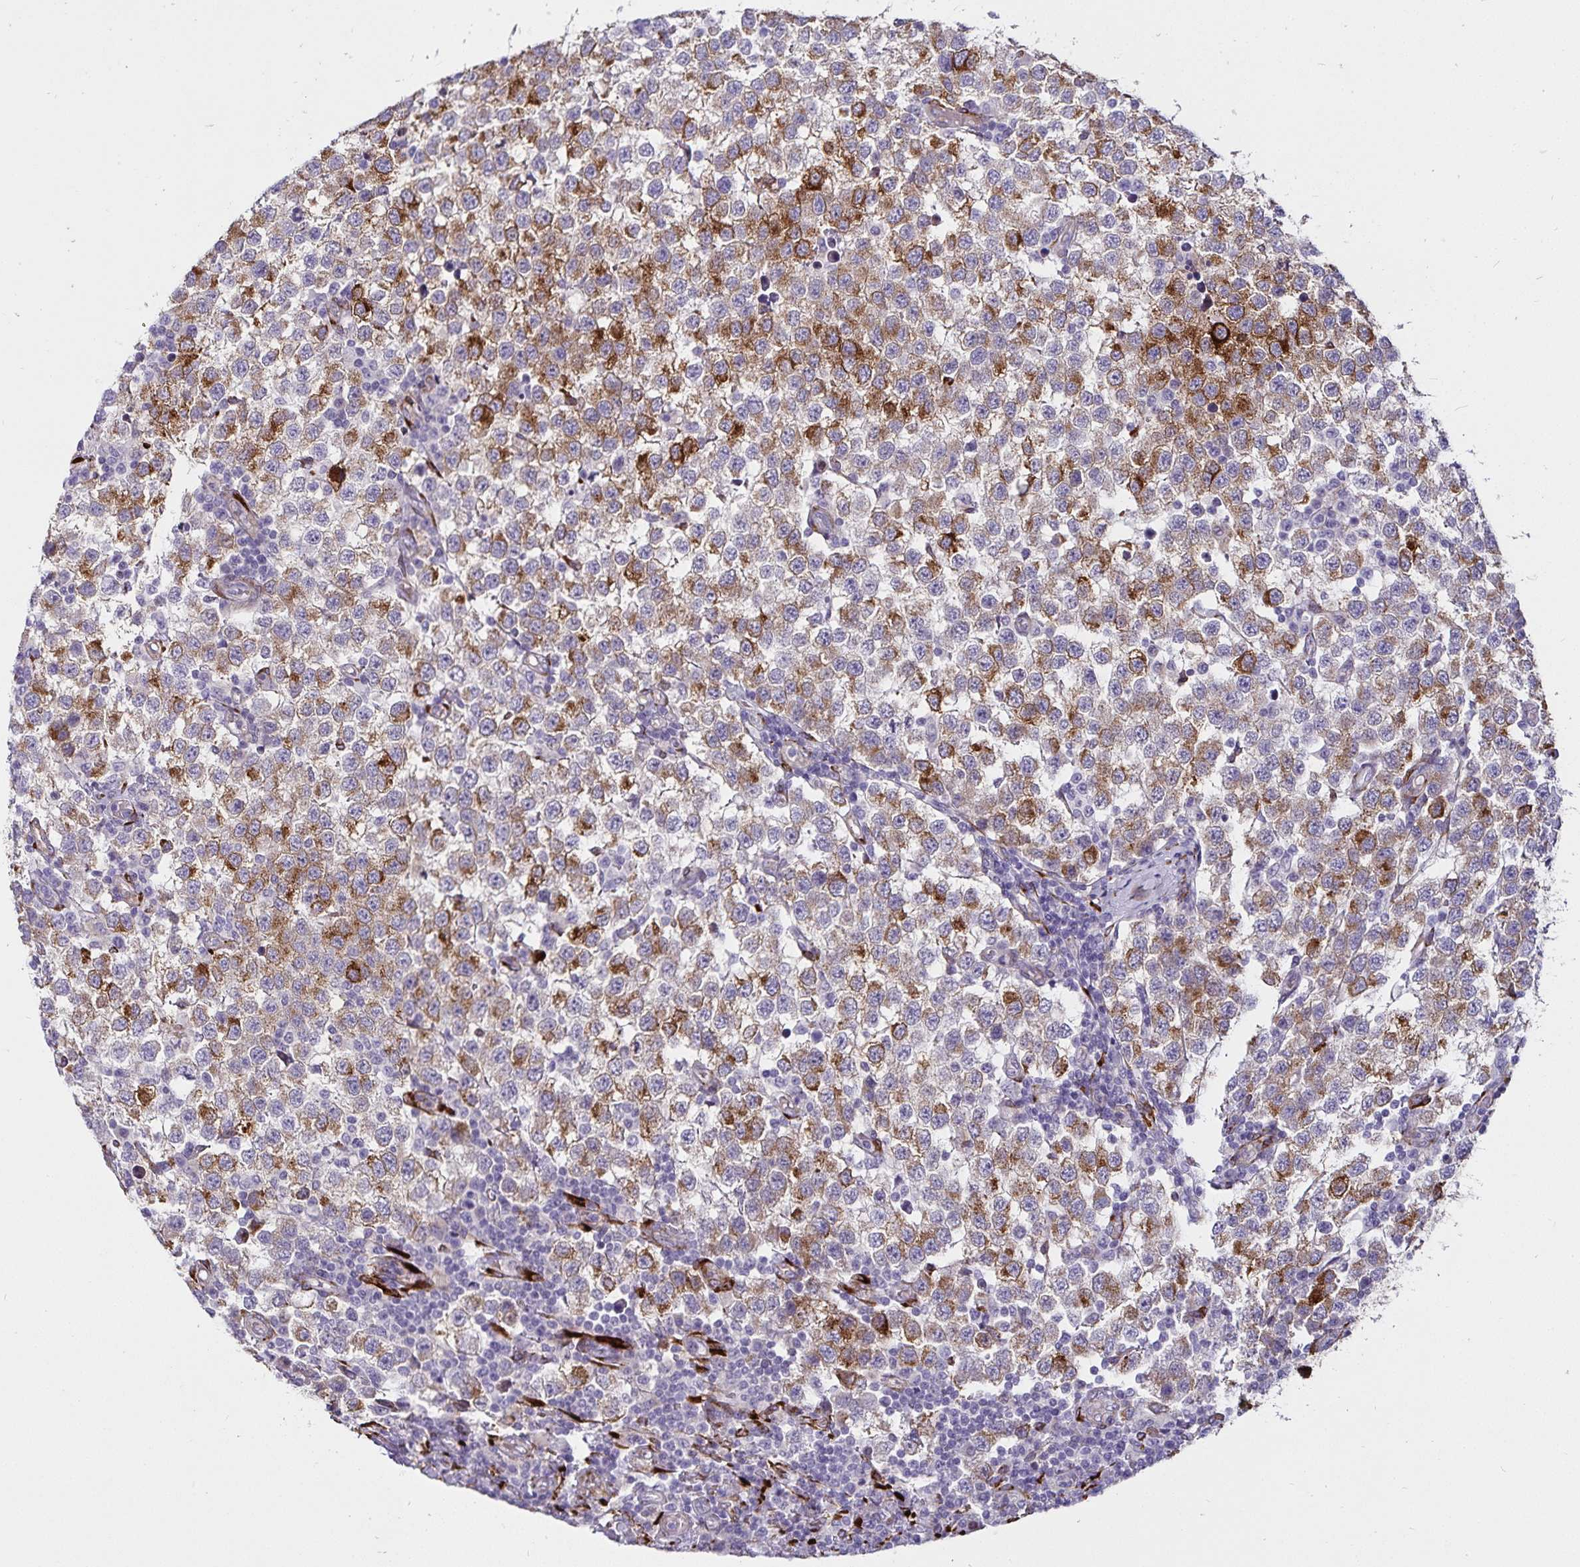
{"staining": {"intensity": "moderate", "quantity": "25%-75%", "location": "cytoplasmic/membranous"}, "tissue": "testis cancer", "cell_type": "Tumor cells", "image_type": "cancer", "snomed": [{"axis": "morphology", "description": "Seminoma, NOS"}, {"axis": "topography", "description": "Testis"}], "caption": "IHC photomicrograph of neoplastic tissue: human testis cancer (seminoma) stained using IHC shows medium levels of moderate protein expression localized specifically in the cytoplasmic/membranous of tumor cells, appearing as a cytoplasmic/membranous brown color.", "gene": "P4HA2", "patient": {"sex": "male", "age": 34}}